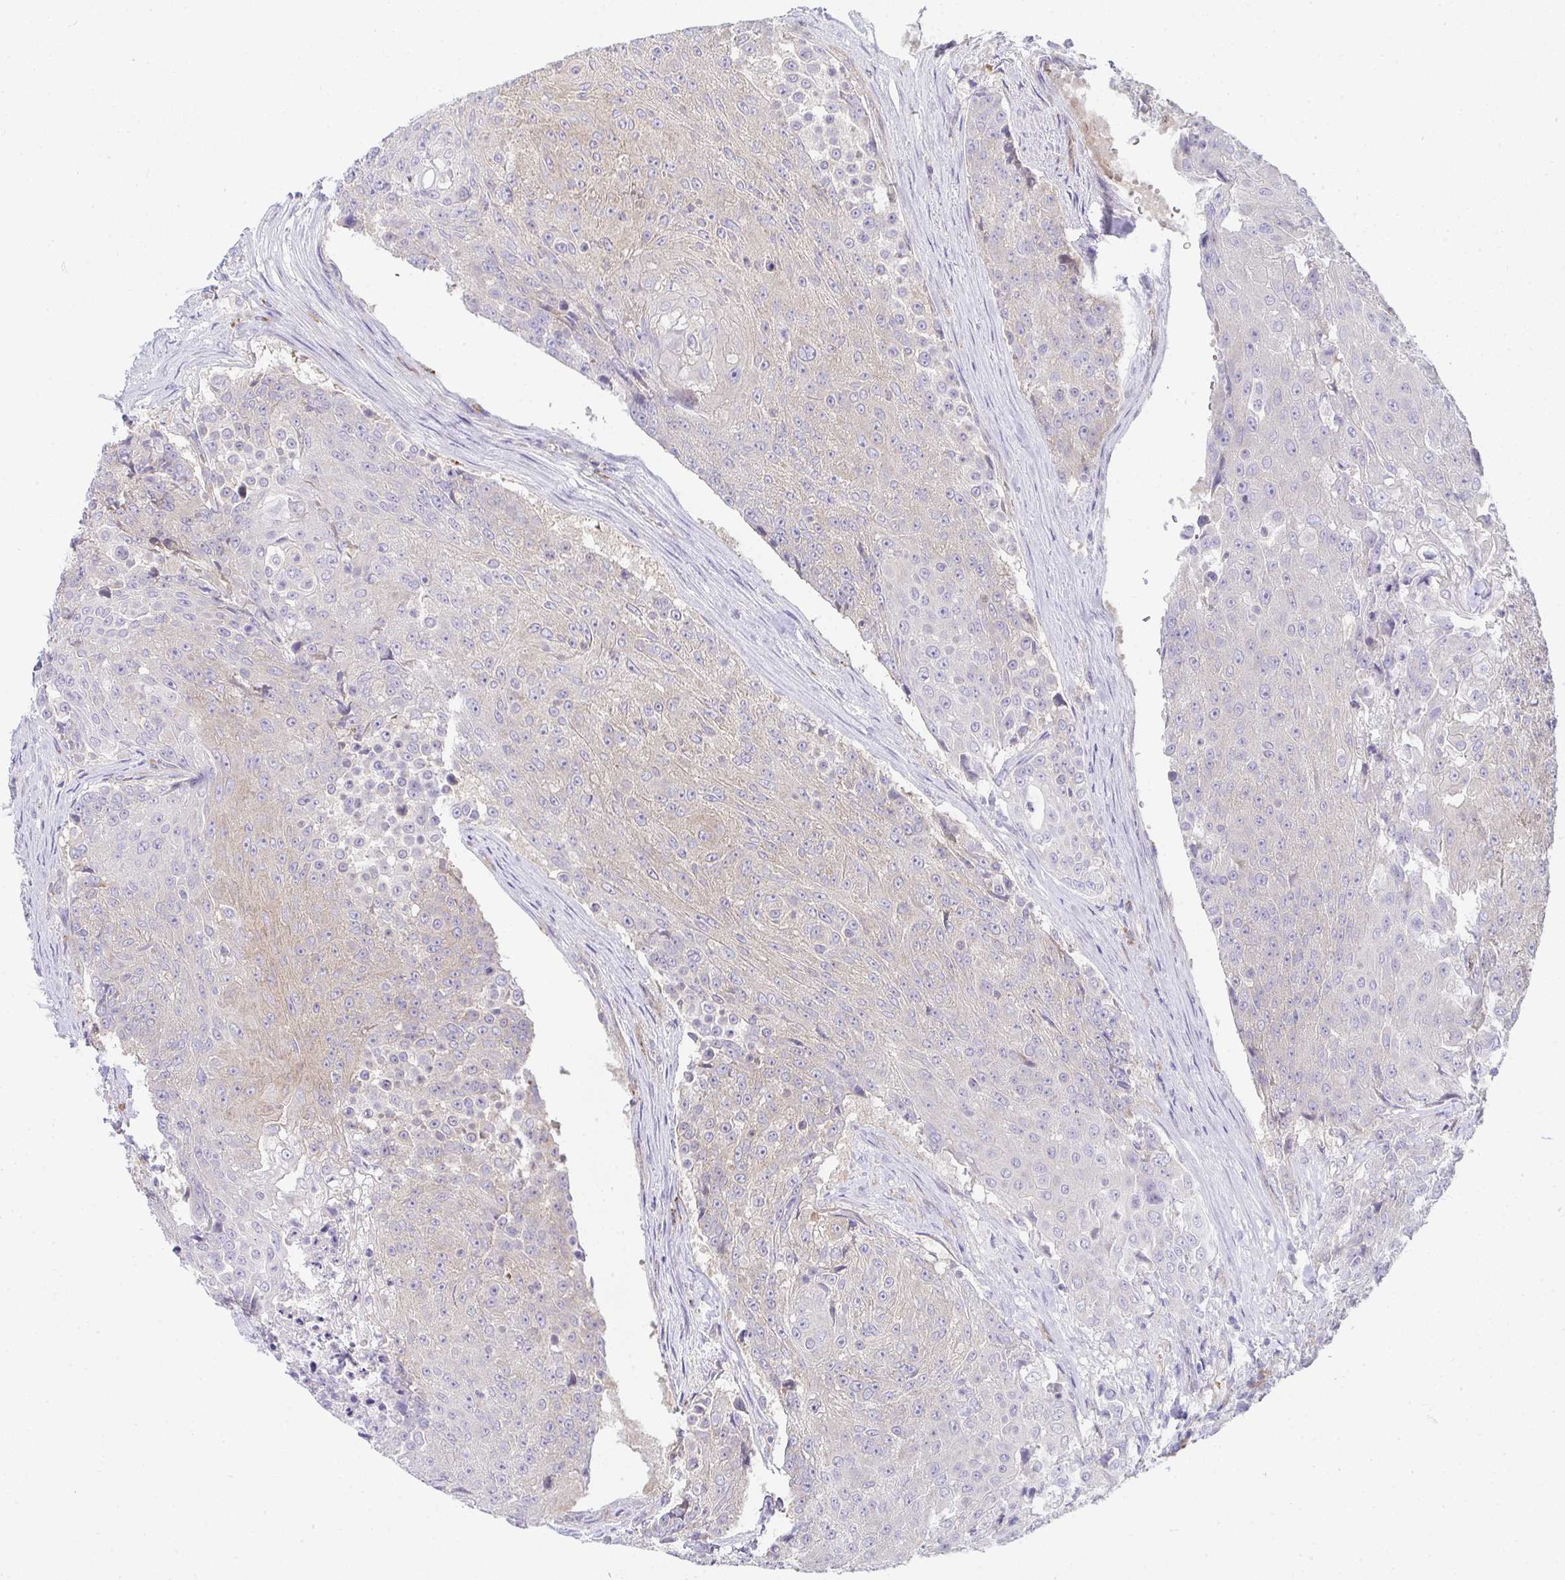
{"staining": {"intensity": "negative", "quantity": "none", "location": "none"}, "tissue": "urothelial cancer", "cell_type": "Tumor cells", "image_type": "cancer", "snomed": [{"axis": "morphology", "description": "Urothelial carcinoma, High grade"}, {"axis": "topography", "description": "Urinary bladder"}], "caption": "Urothelial cancer stained for a protein using IHC reveals no staining tumor cells.", "gene": "GAB1", "patient": {"sex": "female", "age": 63}}